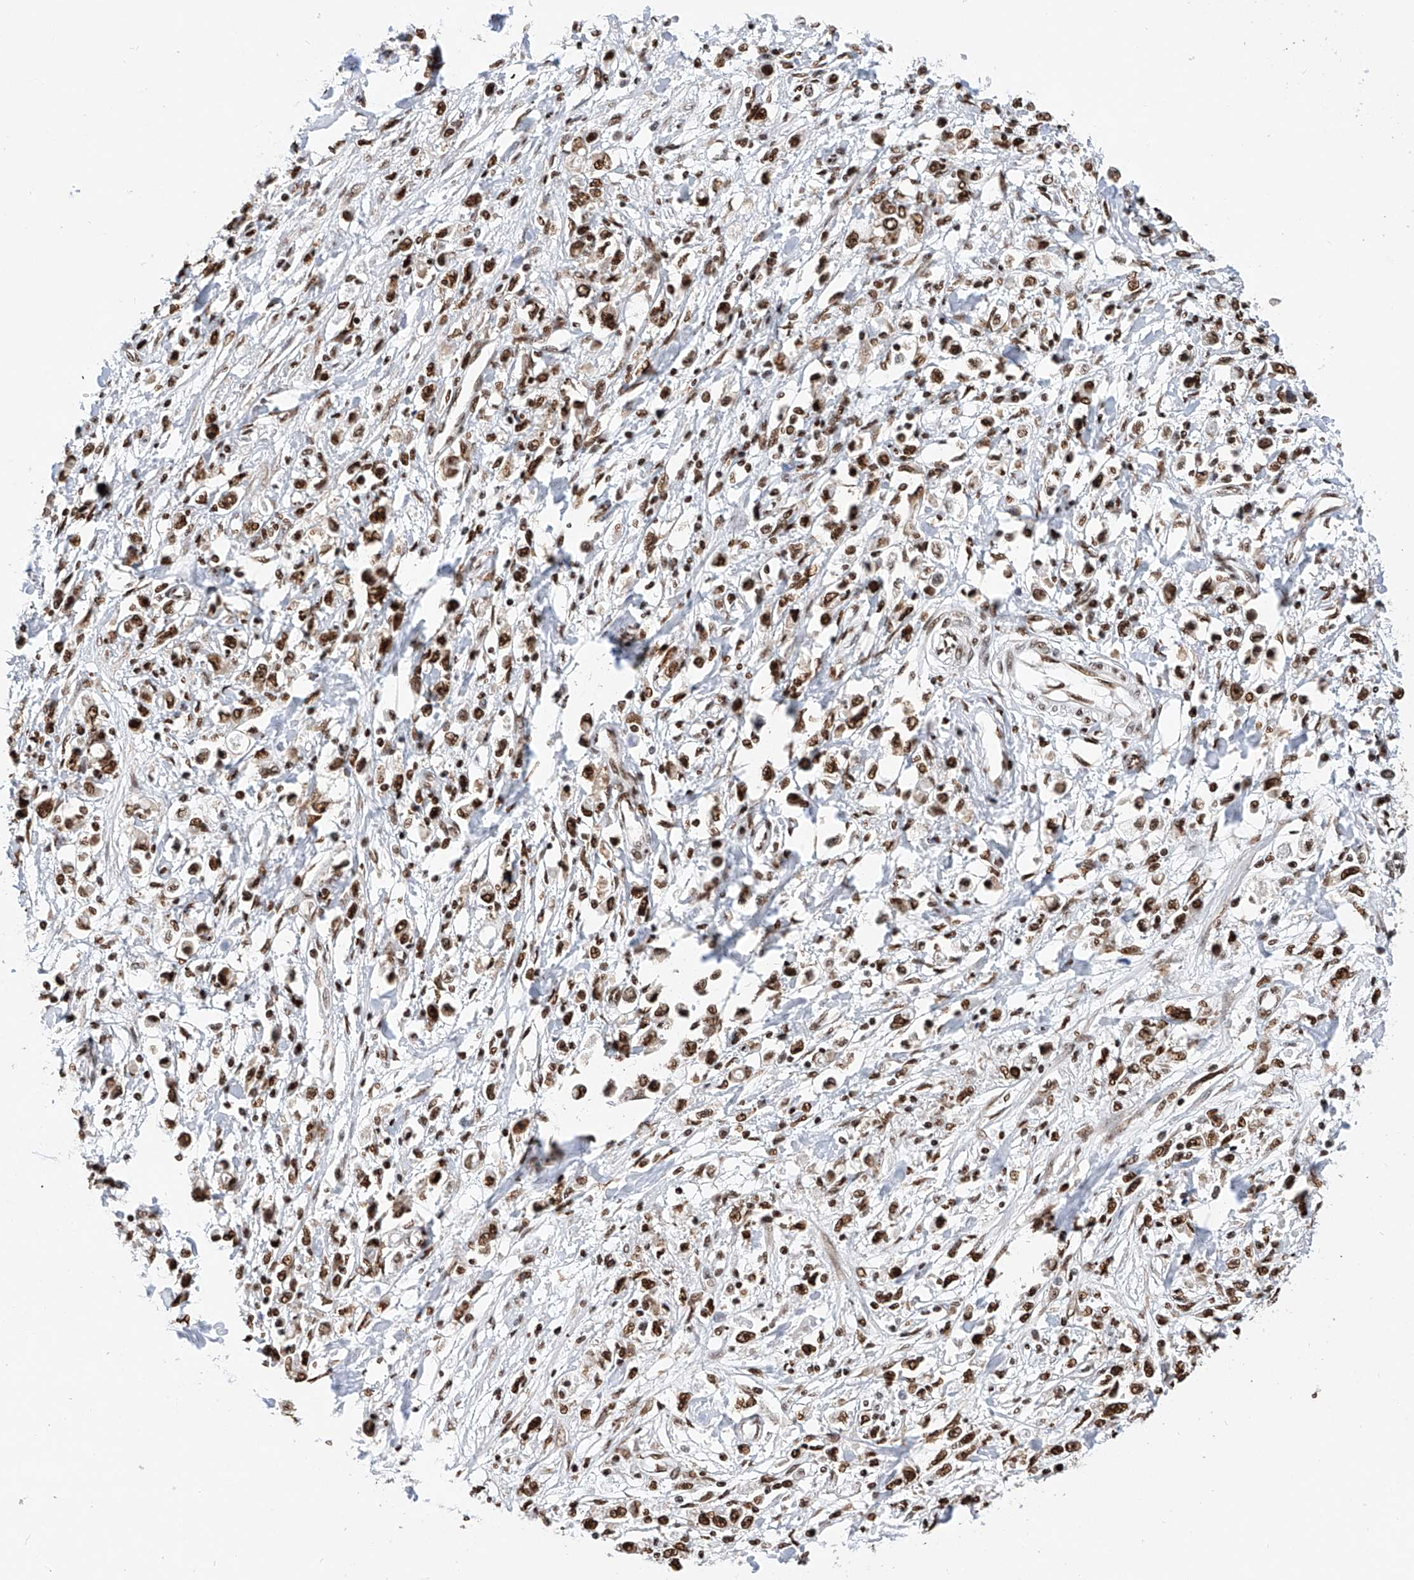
{"staining": {"intensity": "strong", "quantity": ">75%", "location": "nuclear"}, "tissue": "stomach cancer", "cell_type": "Tumor cells", "image_type": "cancer", "snomed": [{"axis": "morphology", "description": "Adenocarcinoma, NOS"}, {"axis": "topography", "description": "Stomach"}], "caption": "Strong nuclear staining is seen in approximately >75% of tumor cells in stomach adenocarcinoma. (brown staining indicates protein expression, while blue staining denotes nuclei).", "gene": "SRSF6", "patient": {"sex": "female", "age": 59}}